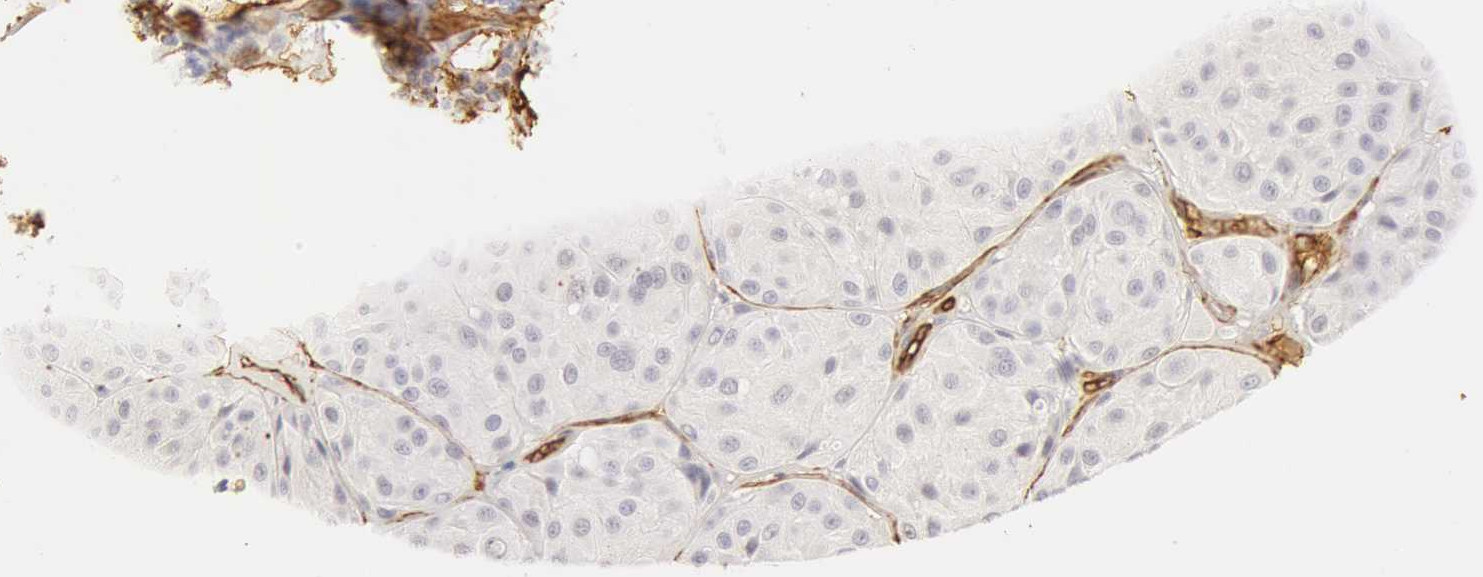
{"staining": {"intensity": "negative", "quantity": "none", "location": "none"}, "tissue": "melanoma", "cell_type": "Tumor cells", "image_type": "cancer", "snomed": [{"axis": "morphology", "description": "Malignant melanoma, NOS"}, {"axis": "topography", "description": "Skin"}], "caption": "Tumor cells show no significant protein staining in malignant melanoma. (DAB immunohistochemistry (IHC), high magnification).", "gene": "AQP1", "patient": {"sex": "male", "age": 36}}